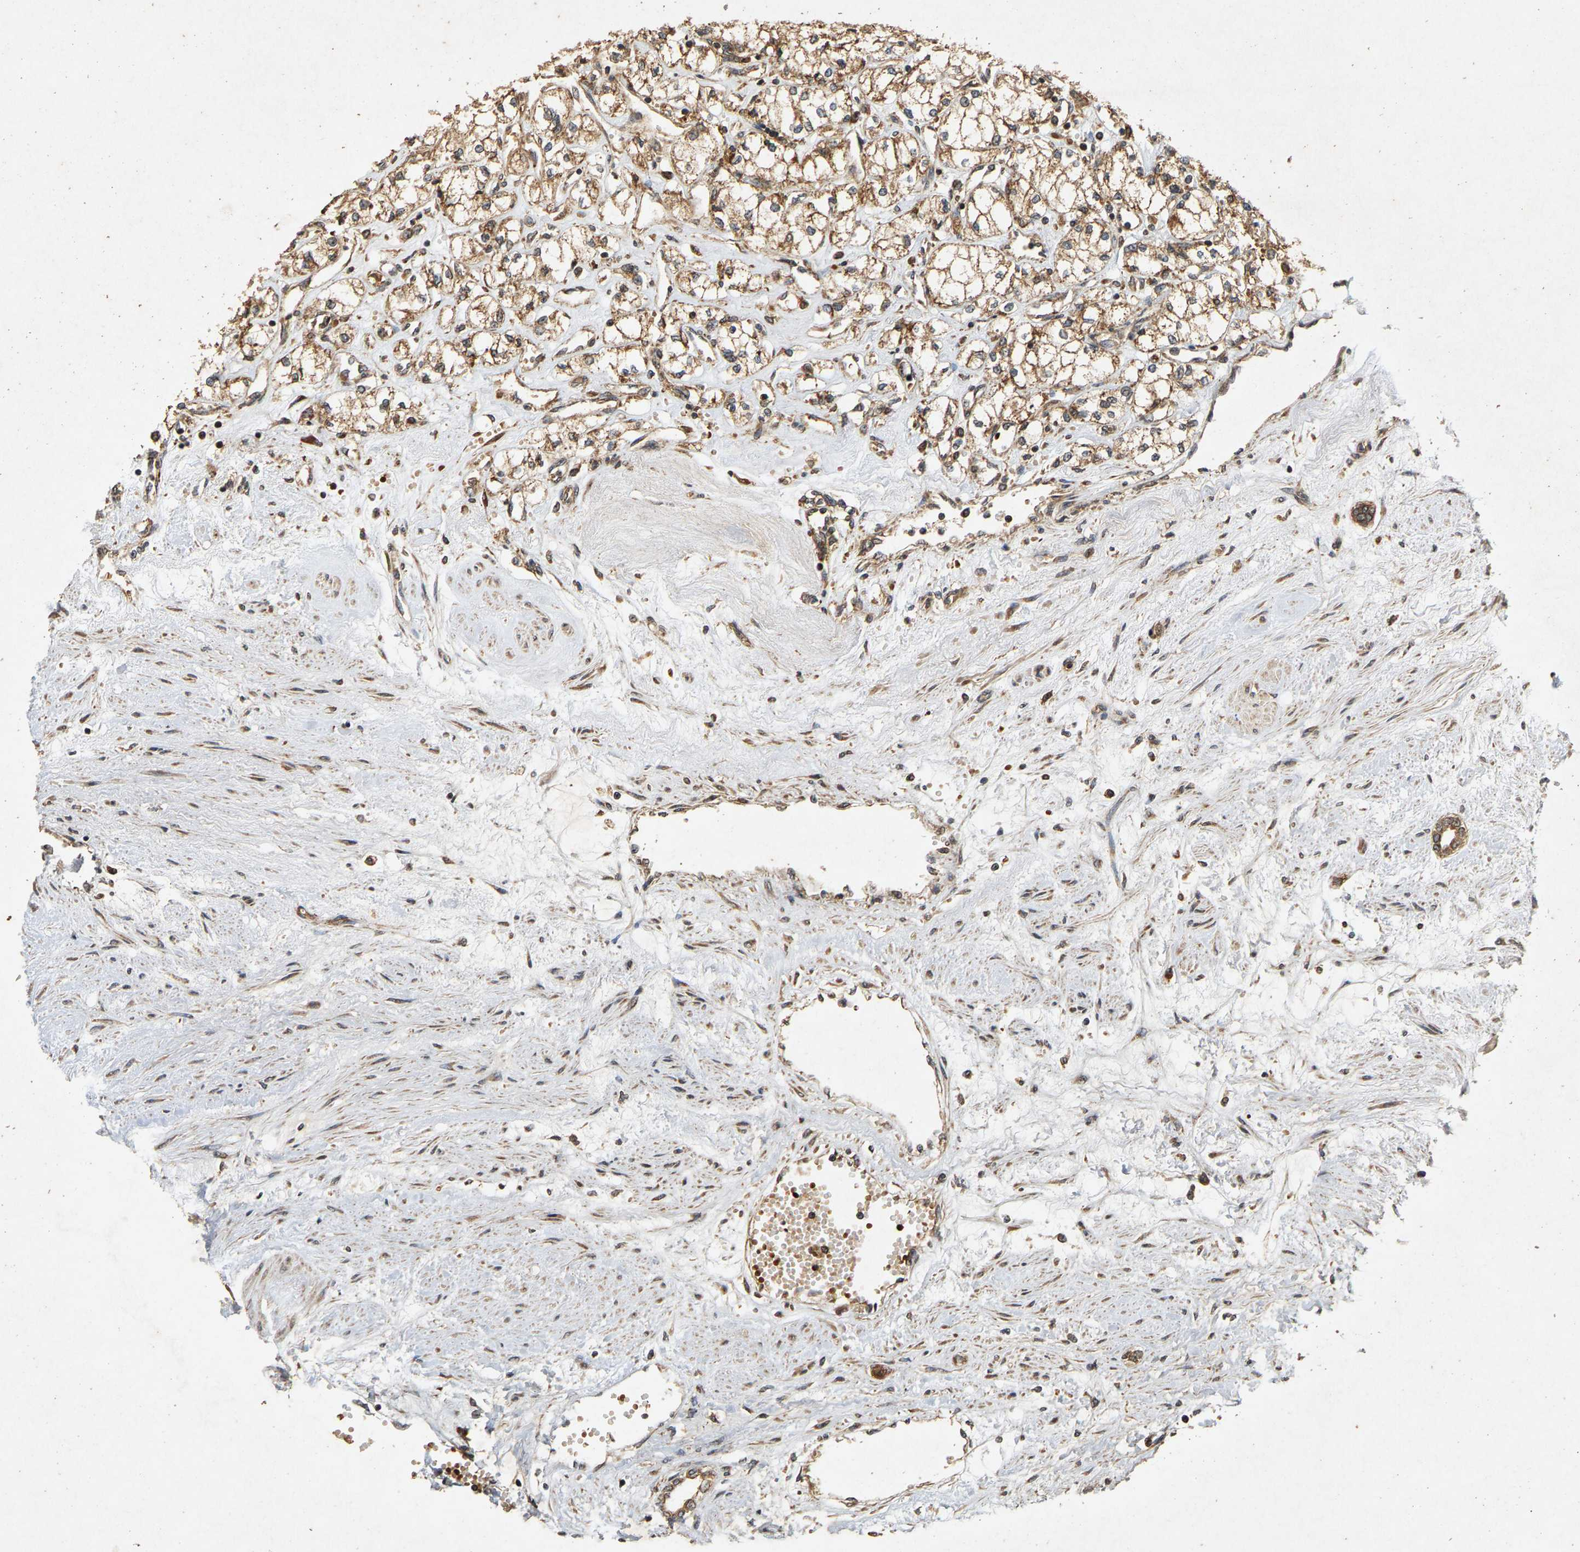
{"staining": {"intensity": "moderate", "quantity": ">75%", "location": "cytoplasmic/membranous"}, "tissue": "renal cancer", "cell_type": "Tumor cells", "image_type": "cancer", "snomed": [{"axis": "morphology", "description": "Adenocarcinoma, NOS"}, {"axis": "topography", "description": "Kidney"}], "caption": "Immunohistochemistry staining of renal cancer (adenocarcinoma), which displays medium levels of moderate cytoplasmic/membranous positivity in approximately >75% of tumor cells indicating moderate cytoplasmic/membranous protein positivity. The staining was performed using DAB (3,3'-diaminobenzidine) (brown) for protein detection and nuclei were counterstained in hematoxylin (blue).", "gene": "CIDEC", "patient": {"sex": "male", "age": 59}}